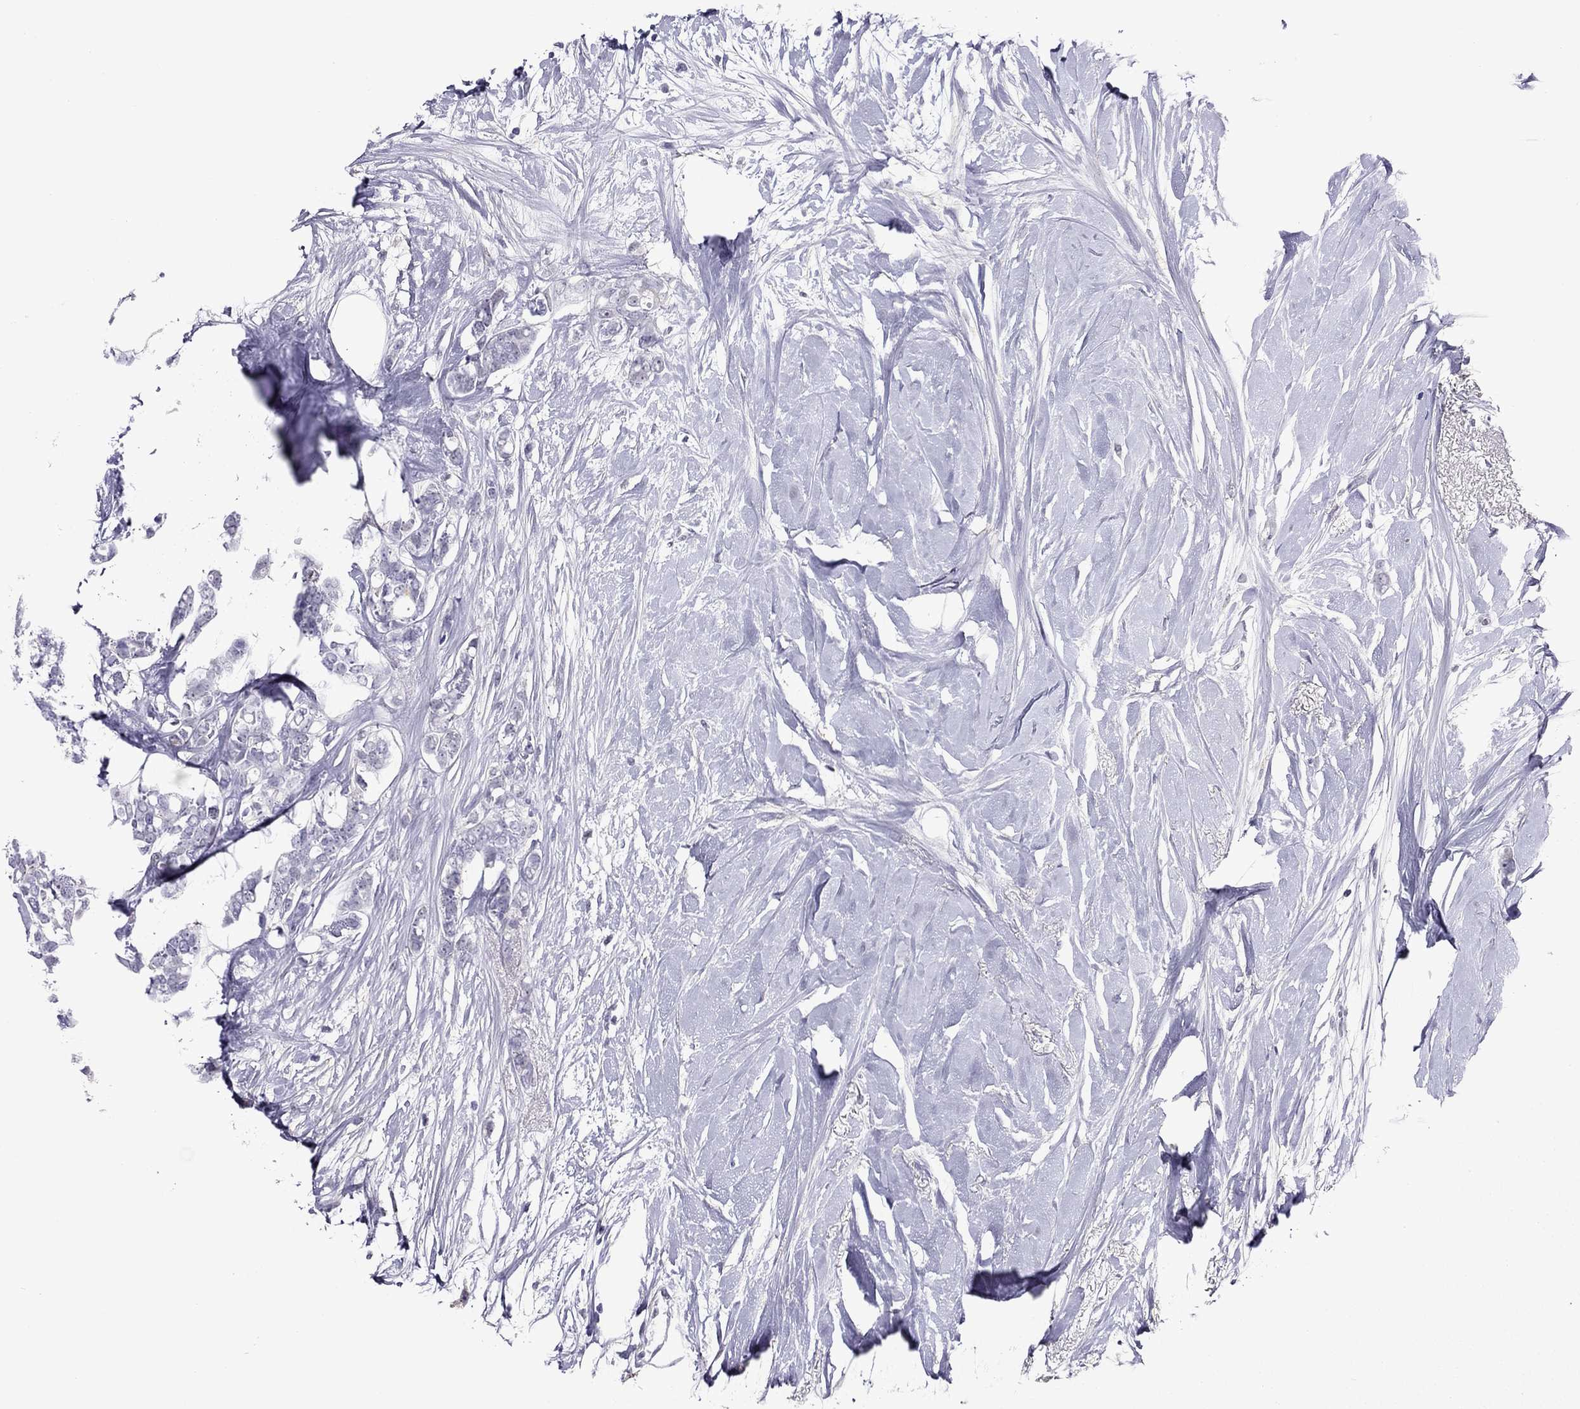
{"staining": {"intensity": "negative", "quantity": "none", "location": "none"}, "tissue": "breast cancer", "cell_type": "Tumor cells", "image_type": "cancer", "snomed": [{"axis": "morphology", "description": "Duct carcinoma"}, {"axis": "topography", "description": "Breast"}], "caption": "Breast cancer (intraductal carcinoma) stained for a protein using IHC exhibits no staining tumor cells.", "gene": "ZNF646", "patient": {"sex": "female", "age": 40}}